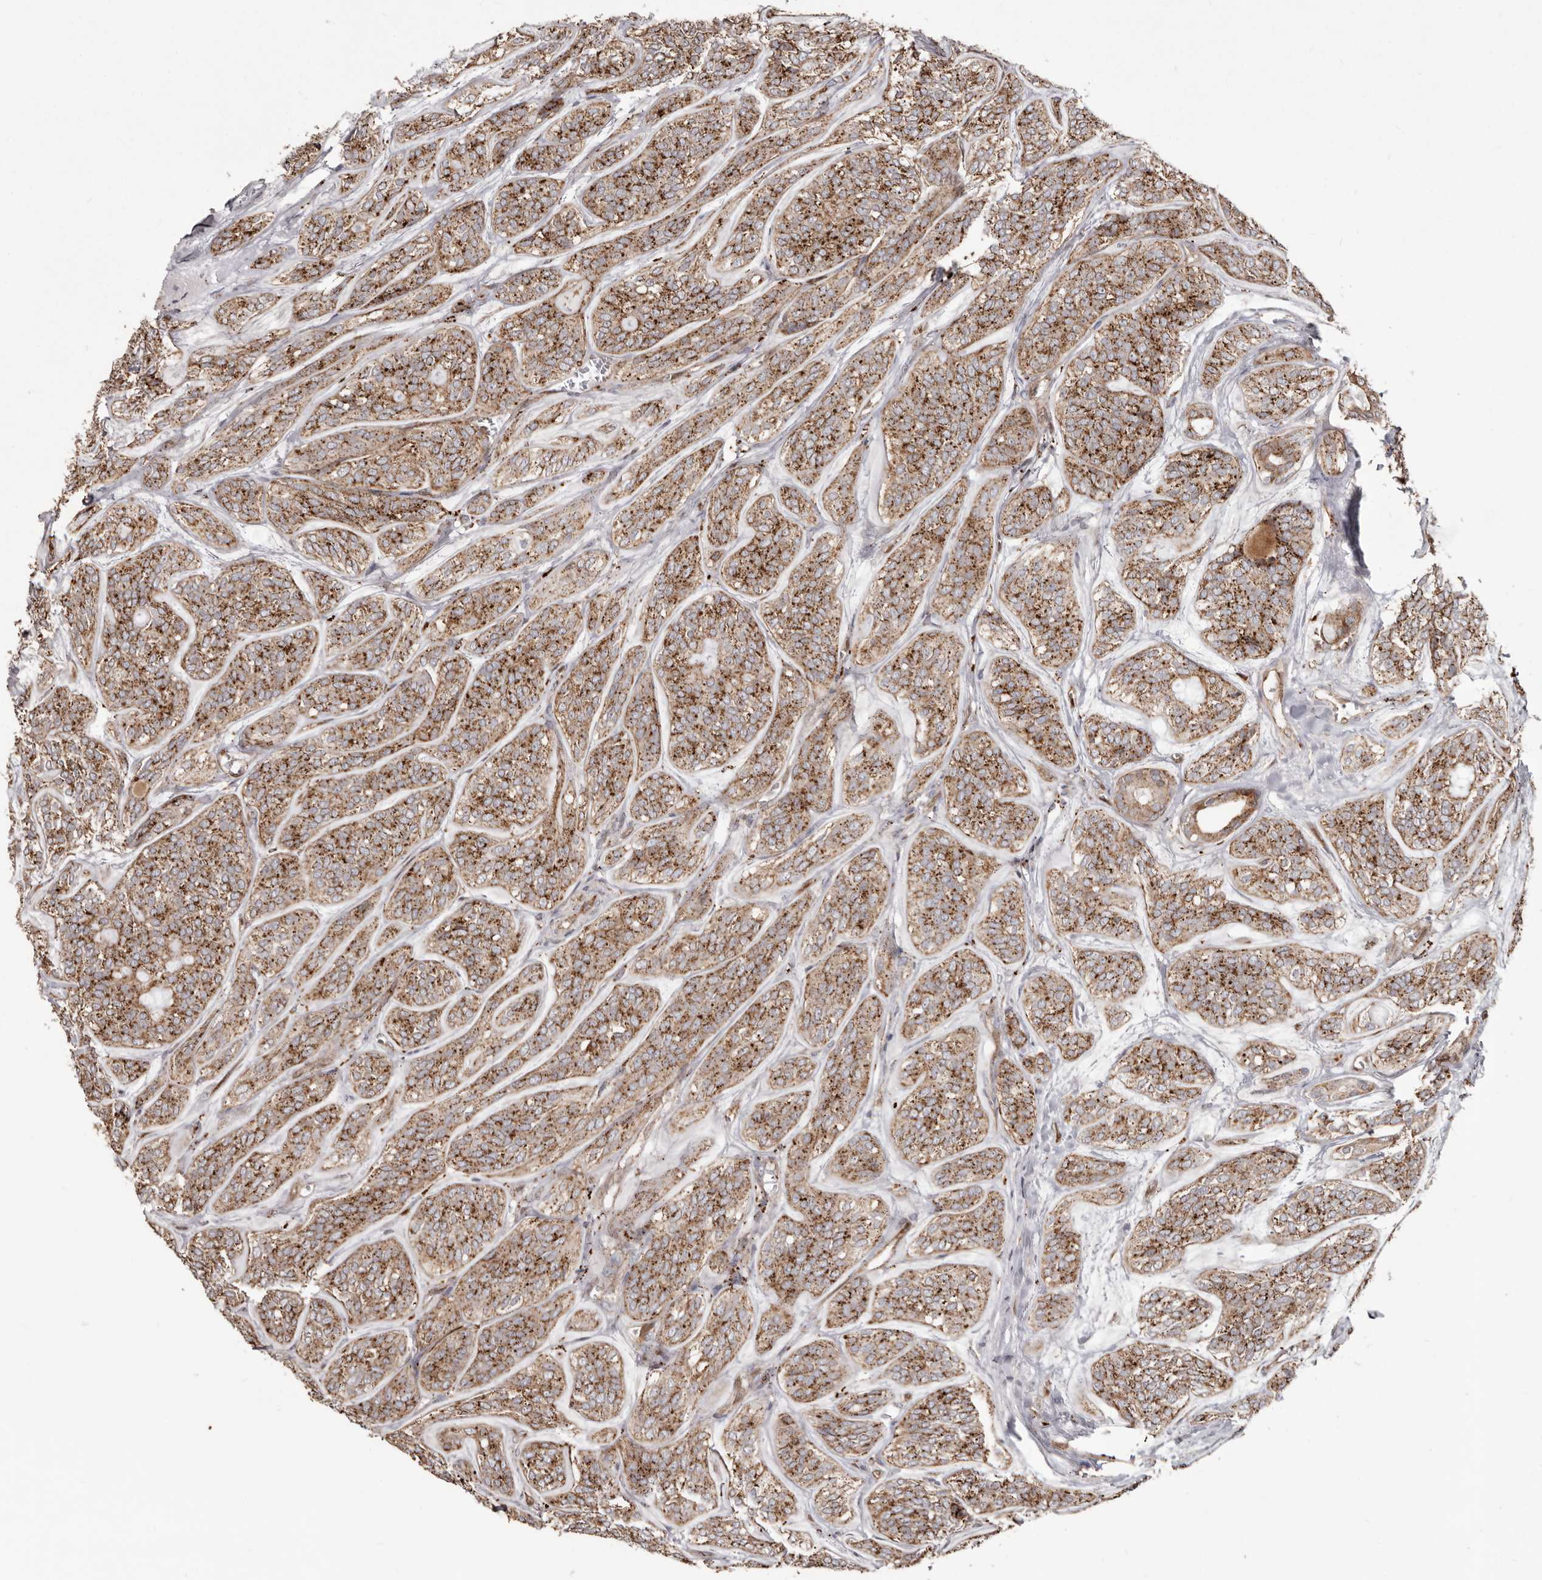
{"staining": {"intensity": "strong", "quantity": ">75%", "location": "cytoplasmic/membranous"}, "tissue": "head and neck cancer", "cell_type": "Tumor cells", "image_type": "cancer", "snomed": [{"axis": "morphology", "description": "Adenocarcinoma, NOS"}, {"axis": "topography", "description": "Head-Neck"}], "caption": "A brown stain labels strong cytoplasmic/membranous positivity of a protein in human head and neck cancer tumor cells.", "gene": "NUP43", "patient": {"sex": "male", "age": 66}}